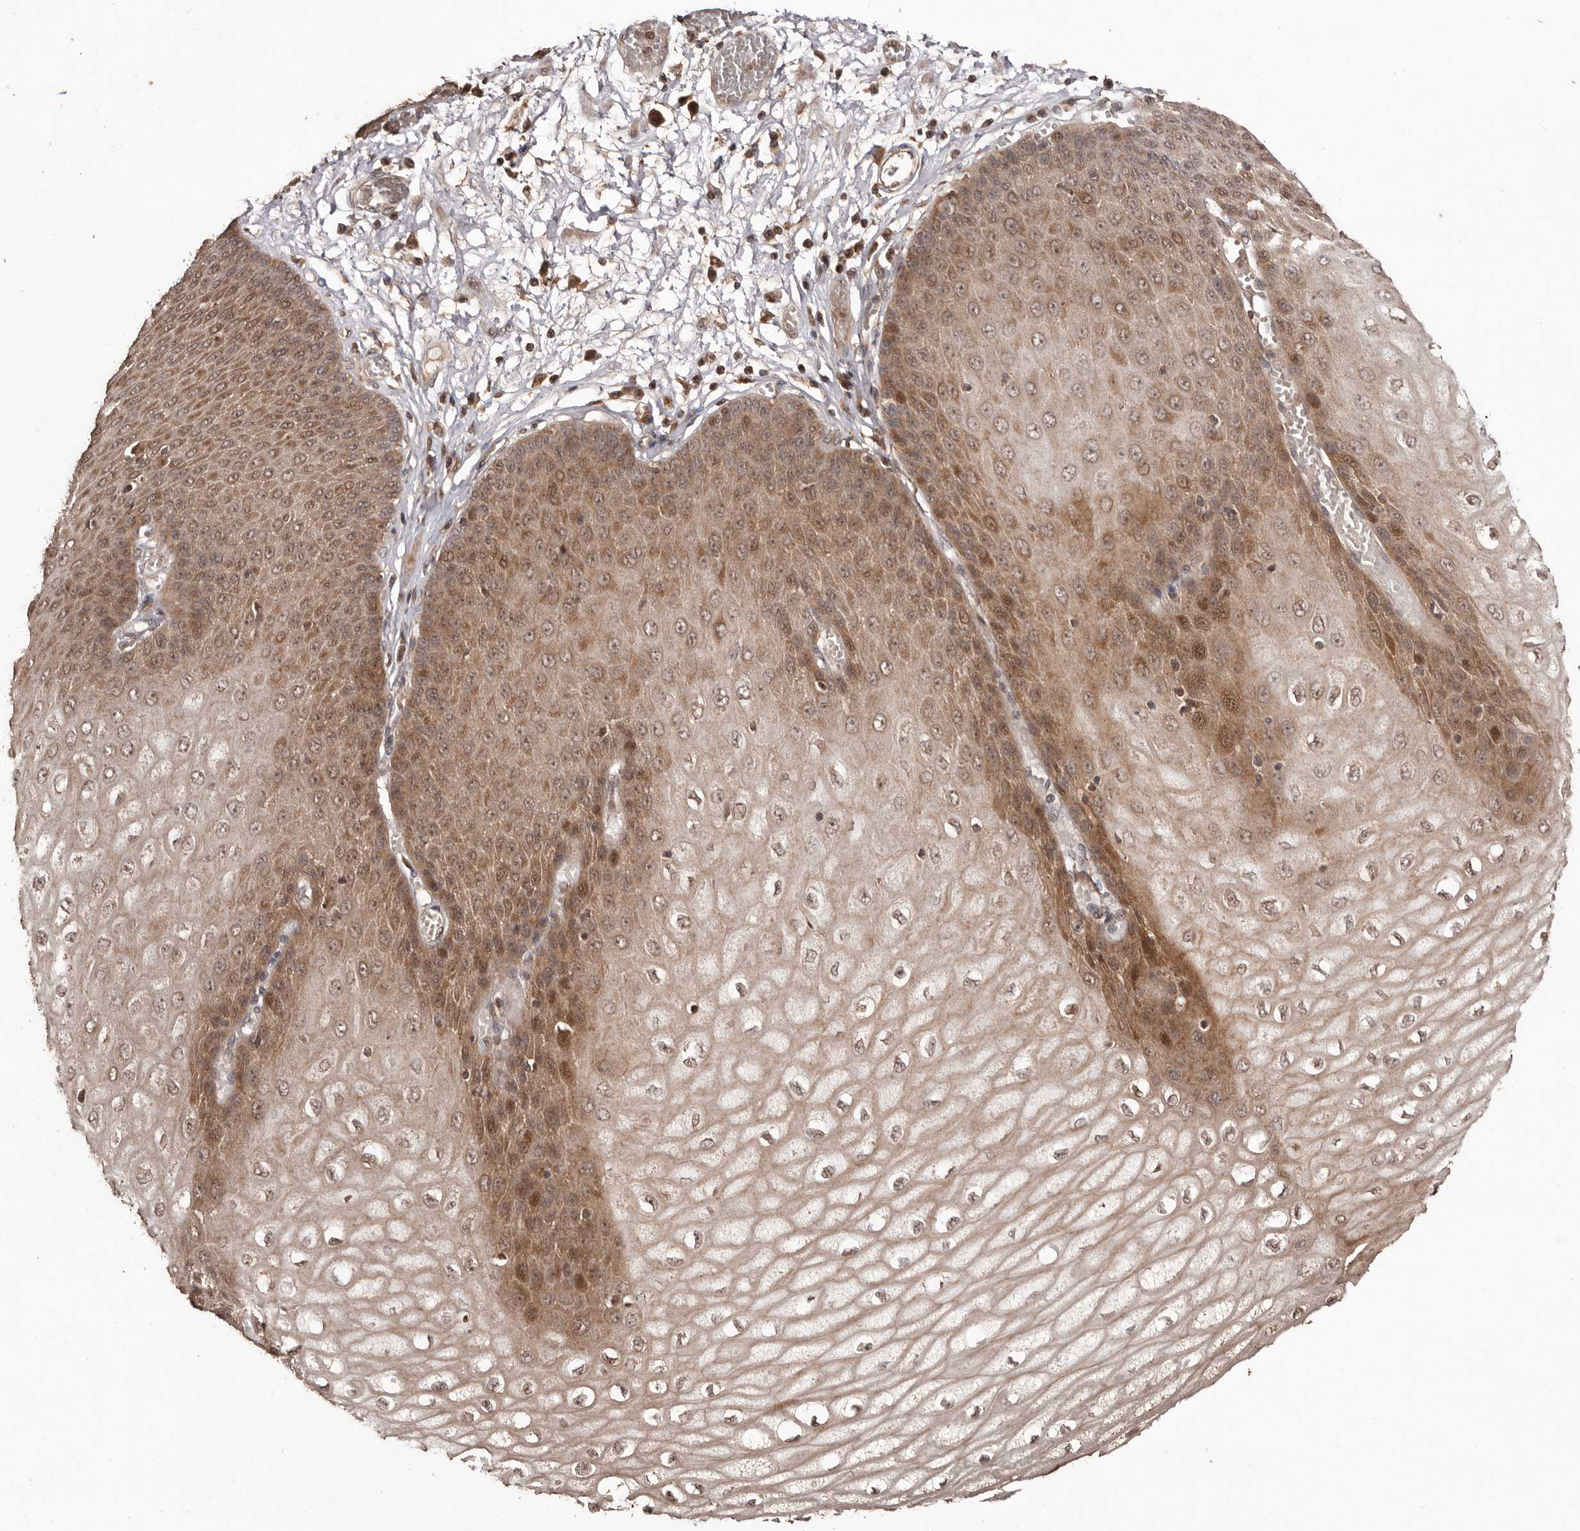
{"staining": {"intensity": "strong", "quantity": ">75%", "location": "cytoplasmic/membranous,nuclear"}, "tissue": "esophagus", "cell_type": "Squamous epithelial cells", "image_type": "normal", "snomed": [{"axis": "morphology", "description": "Normal tissue, NOS"}, {"axis": "topography", "description": "Esophagus"}], "caption": "Approximately >75% of squamous epithelial cells in unremarkable human esophagus reveal strong cytoplasmic/membranous,nuclear protein staining as visualized by brown immunohistochemical staining.", "gene": "RWDD1", "patient": {"sex": "male", "age": 60}}